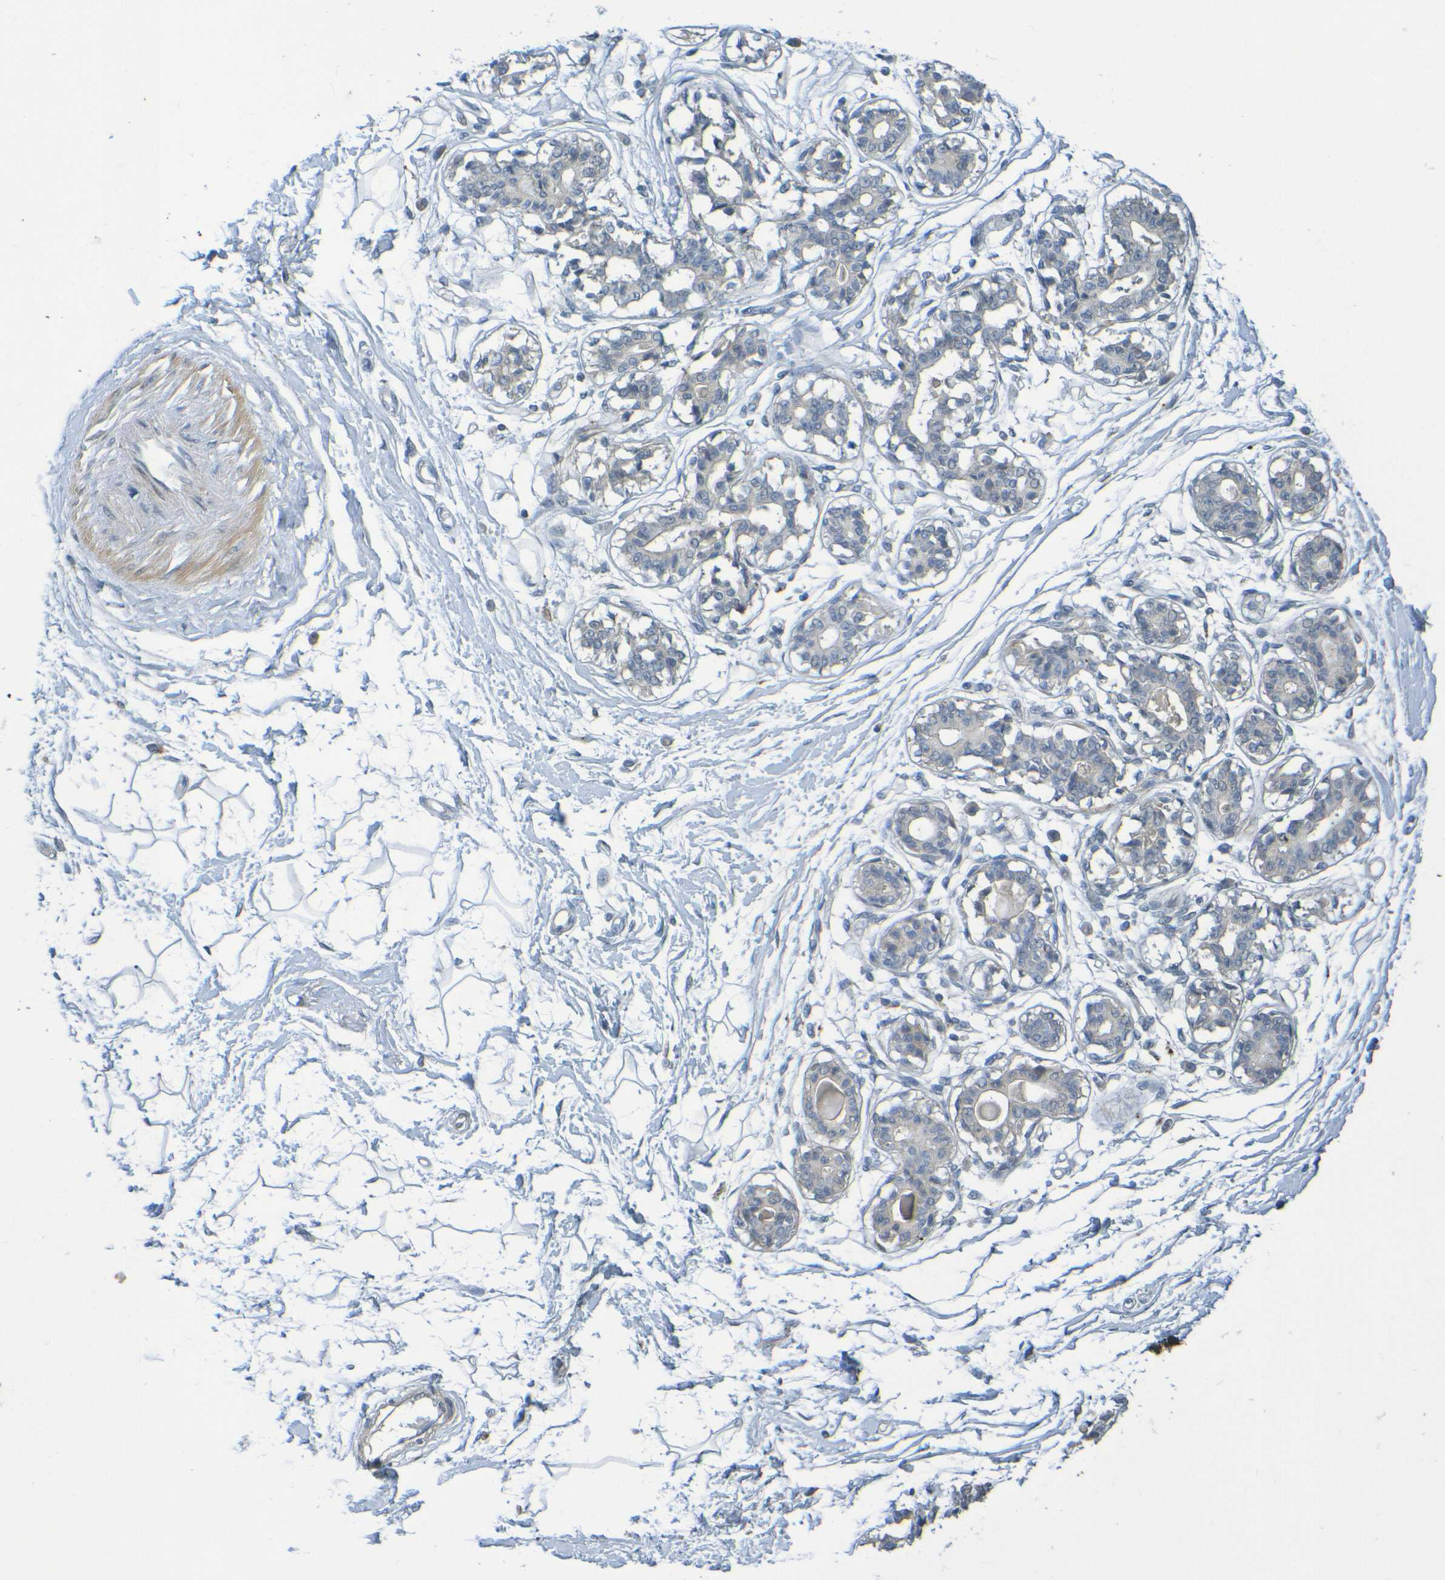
{"staining": {"intensity": "negative", "quantity": "none", "location": "none"}, "tissue": "breast", "cell_type": "Adipocytes", "image_type": "normal", "snomed": [{"axis": "morphology", "description": "Normal tissue, NOS"}, {"axis": "topography", "description": "Breast"}], "caption": "High magnification brightfield microscopy of unremarkable breast stained with DAB (3,3'-diaminobenzidine) (brown) and counterstained with hematoxylin (blue): adipocytes show no significant positivity. The staining was performed using DAB to visualize the protein expression in brown, while the nuclei were stained in blue with hematoxylin (Magnification: 20x).", "gene": "CYP4F2", "patient": {"sex": "female", "age": 45}}